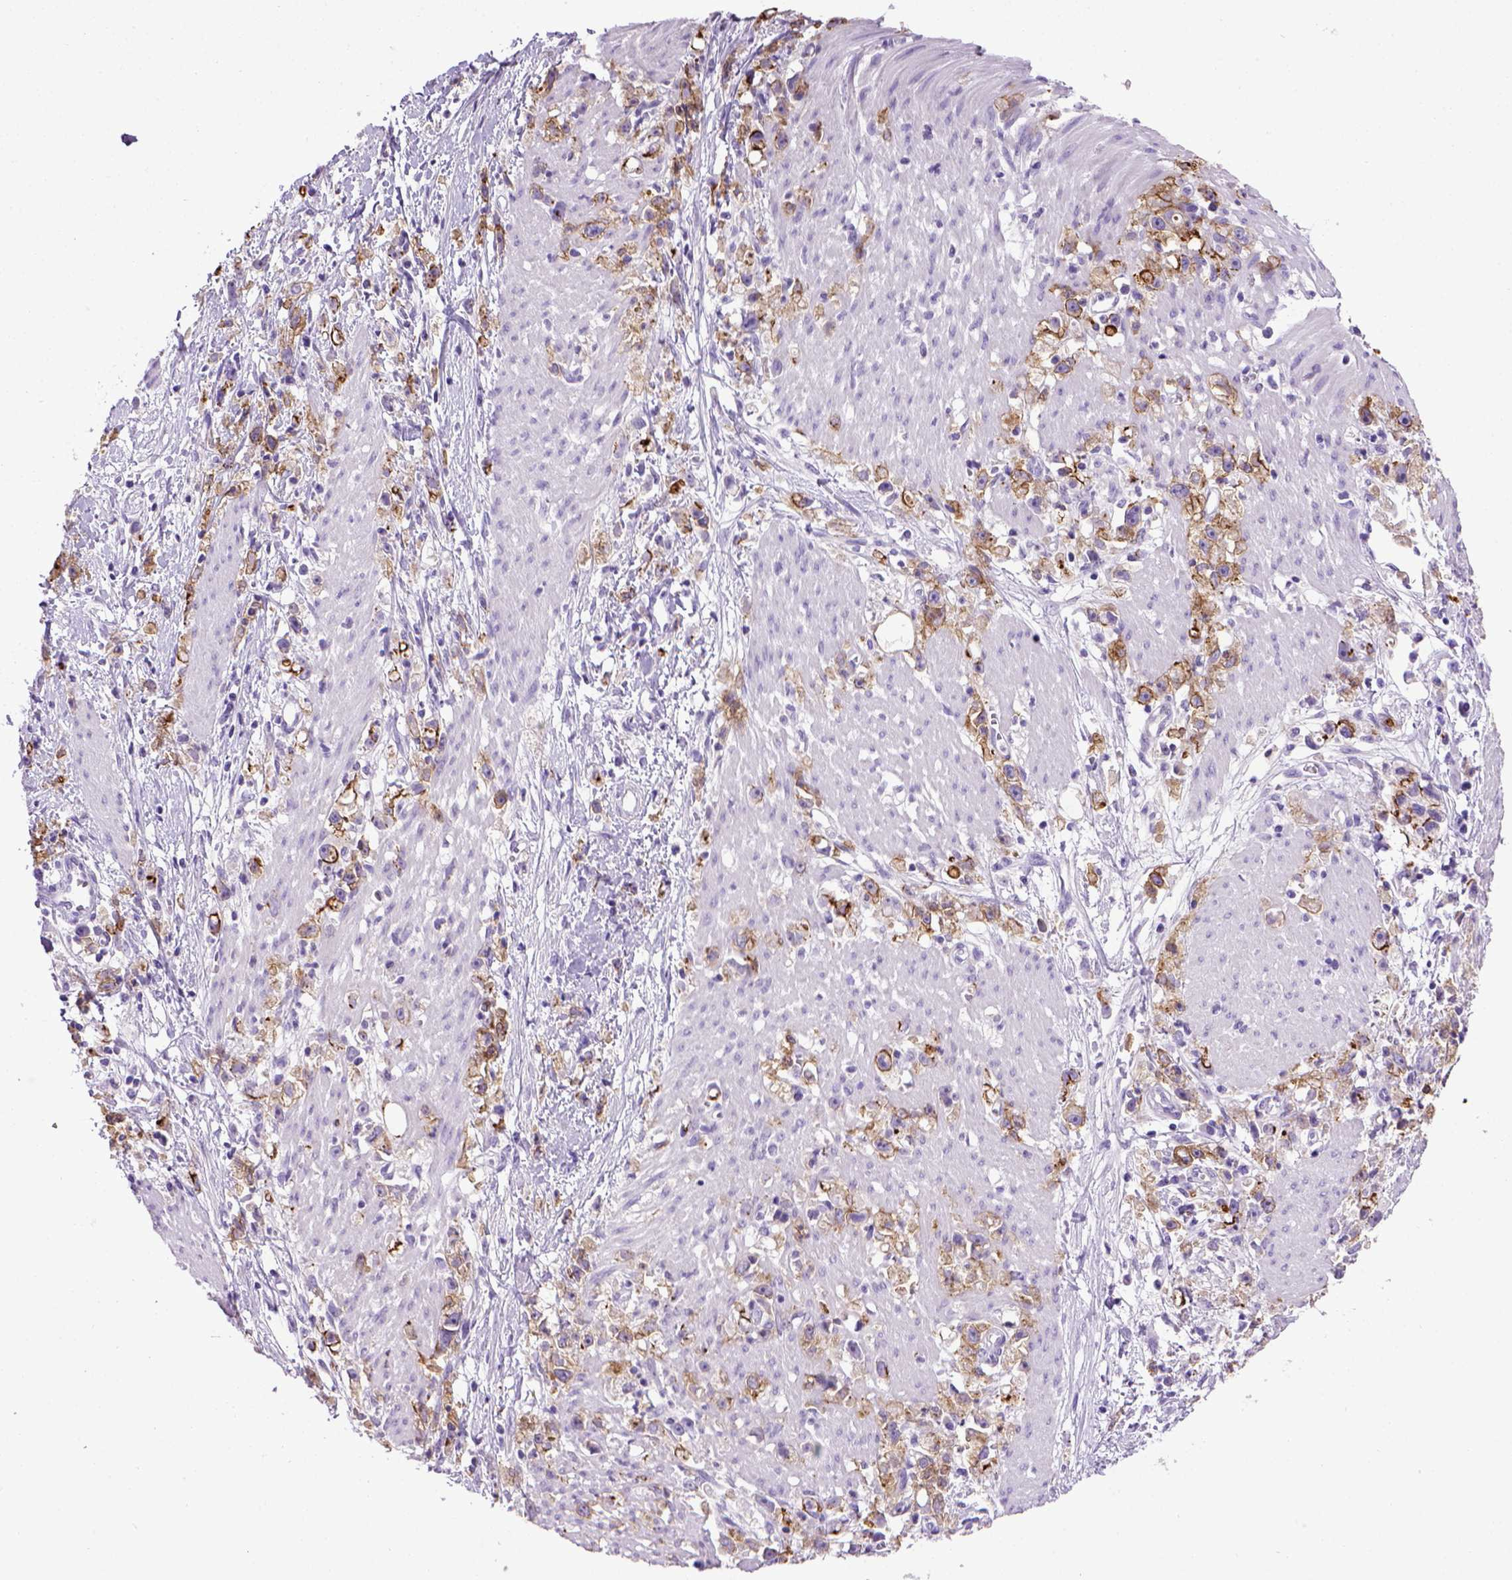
{"staining": {"intensity": "moderate", "quantity": ">75%", "location": "cytoplasmic/membranous"}, "tissue": "stomach cancer", "cell_type": "Tumor cells", "image_type": "cancer", "snomed": [{"axis": "morphology", "description": "Adenocarcinoma, NOS"}, {"axis": "topography", "description": "Stomach"}], "caption": "The immunohistochemical stain labels moderate cytoplasmic/membranous positivity in tumor cells of stomach adenocarcinoma tissue.", "gene": "CDH1", "patient": {"sex": "female", "age": 59}}